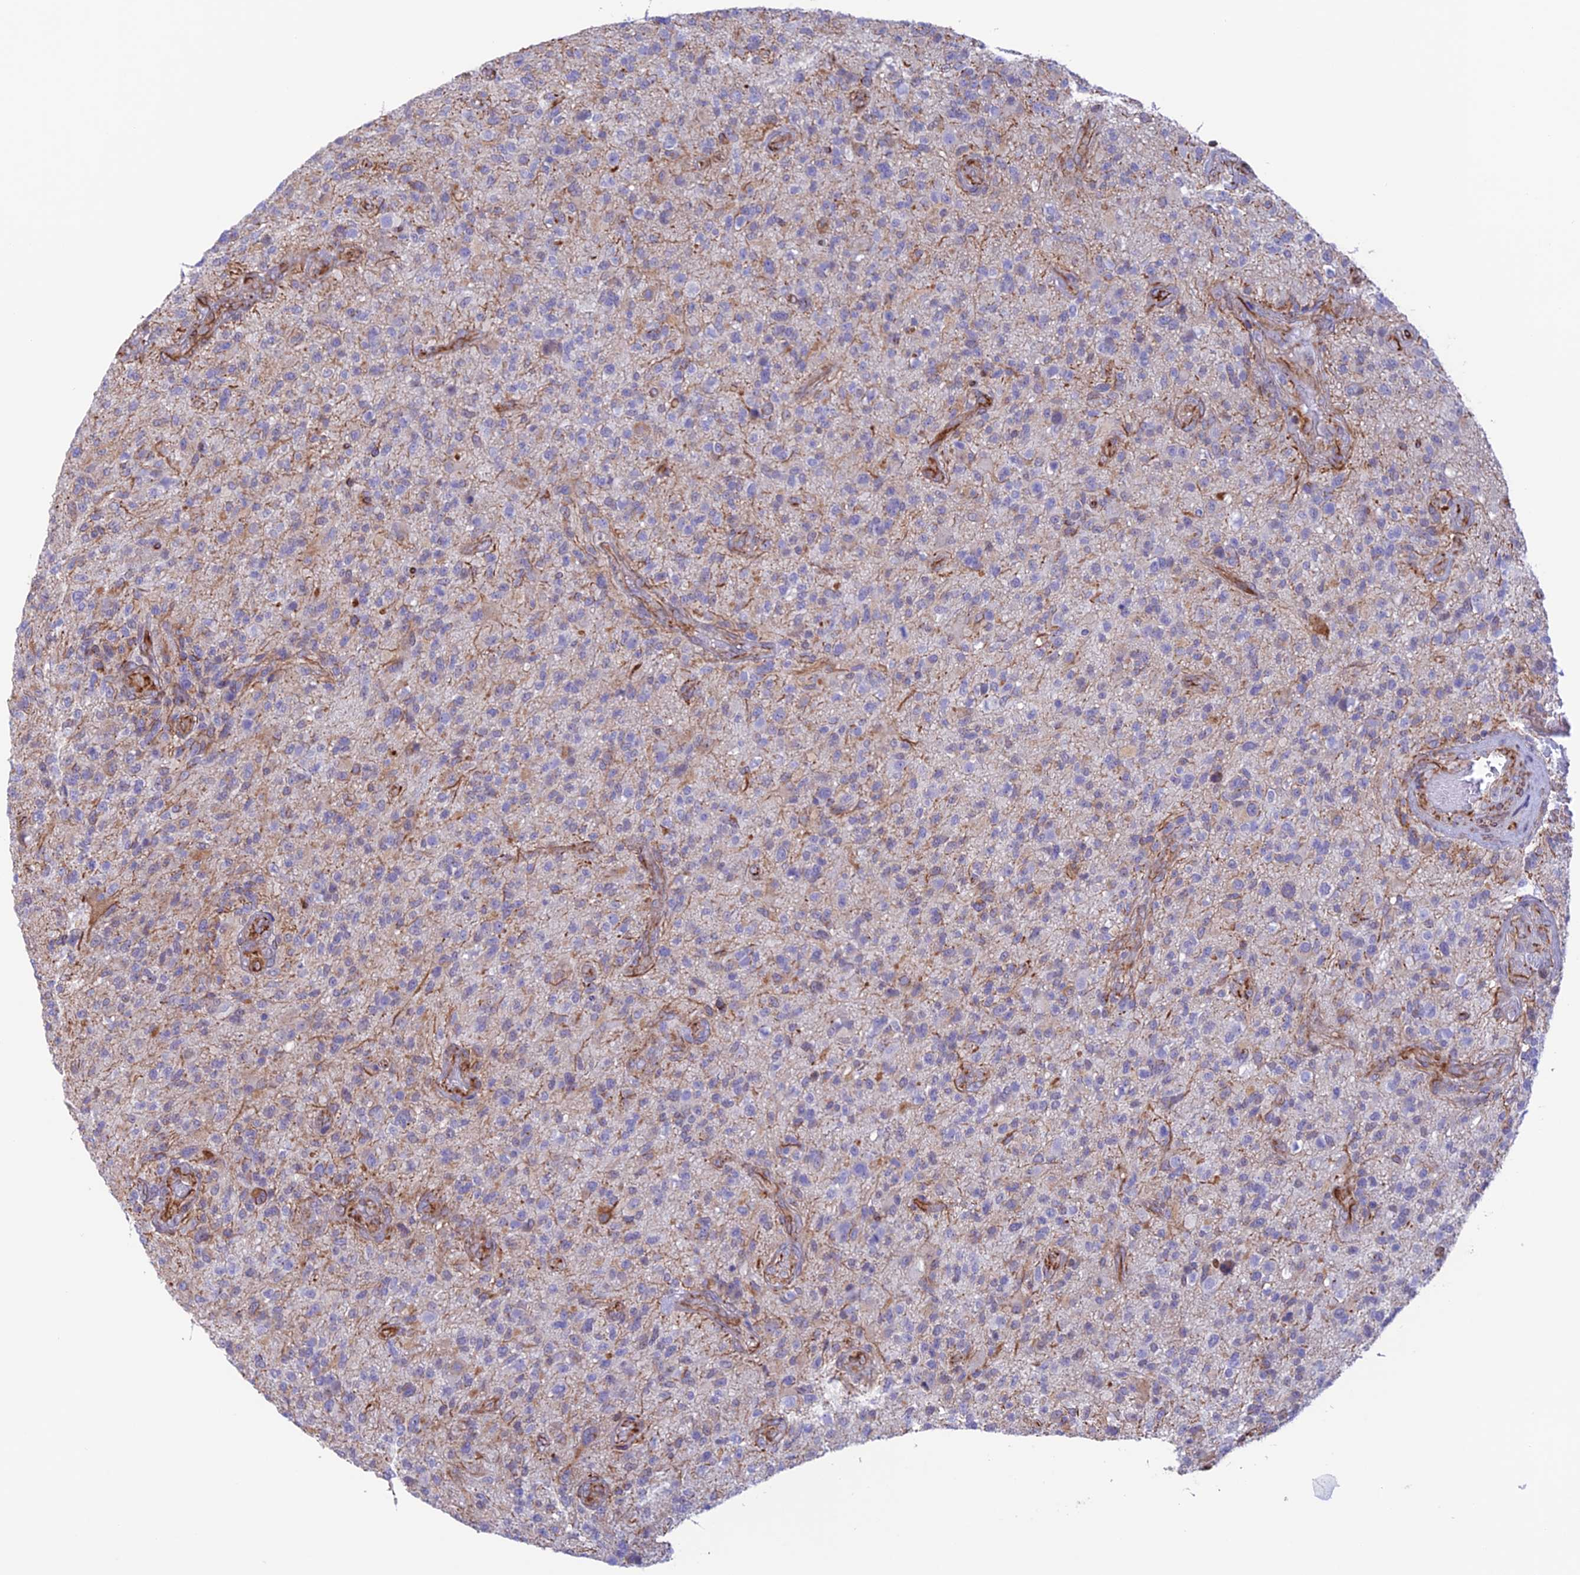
{"staining": {"intensity": "moderate", "quantity": "<25%", "location": "cytoplasmic/membranous"}, "tissue": "glioma", "cell_type": "Tumor cells", "image_type": "cancer", "snomed": [{"axis": "morphology", "description": "Glioma, malignant, High grade"}, {"axis": "topography", "description": "Brain"}], "caption": "A micrograph showing moderate cytoplasmic/membranous expression in about <25% of tumor cells in malignant glioma (high-grade), as visualized by brown immunohistochemical staining.", "gene": "ZNF652", "patient": {"sex": "male", "age": 47}}